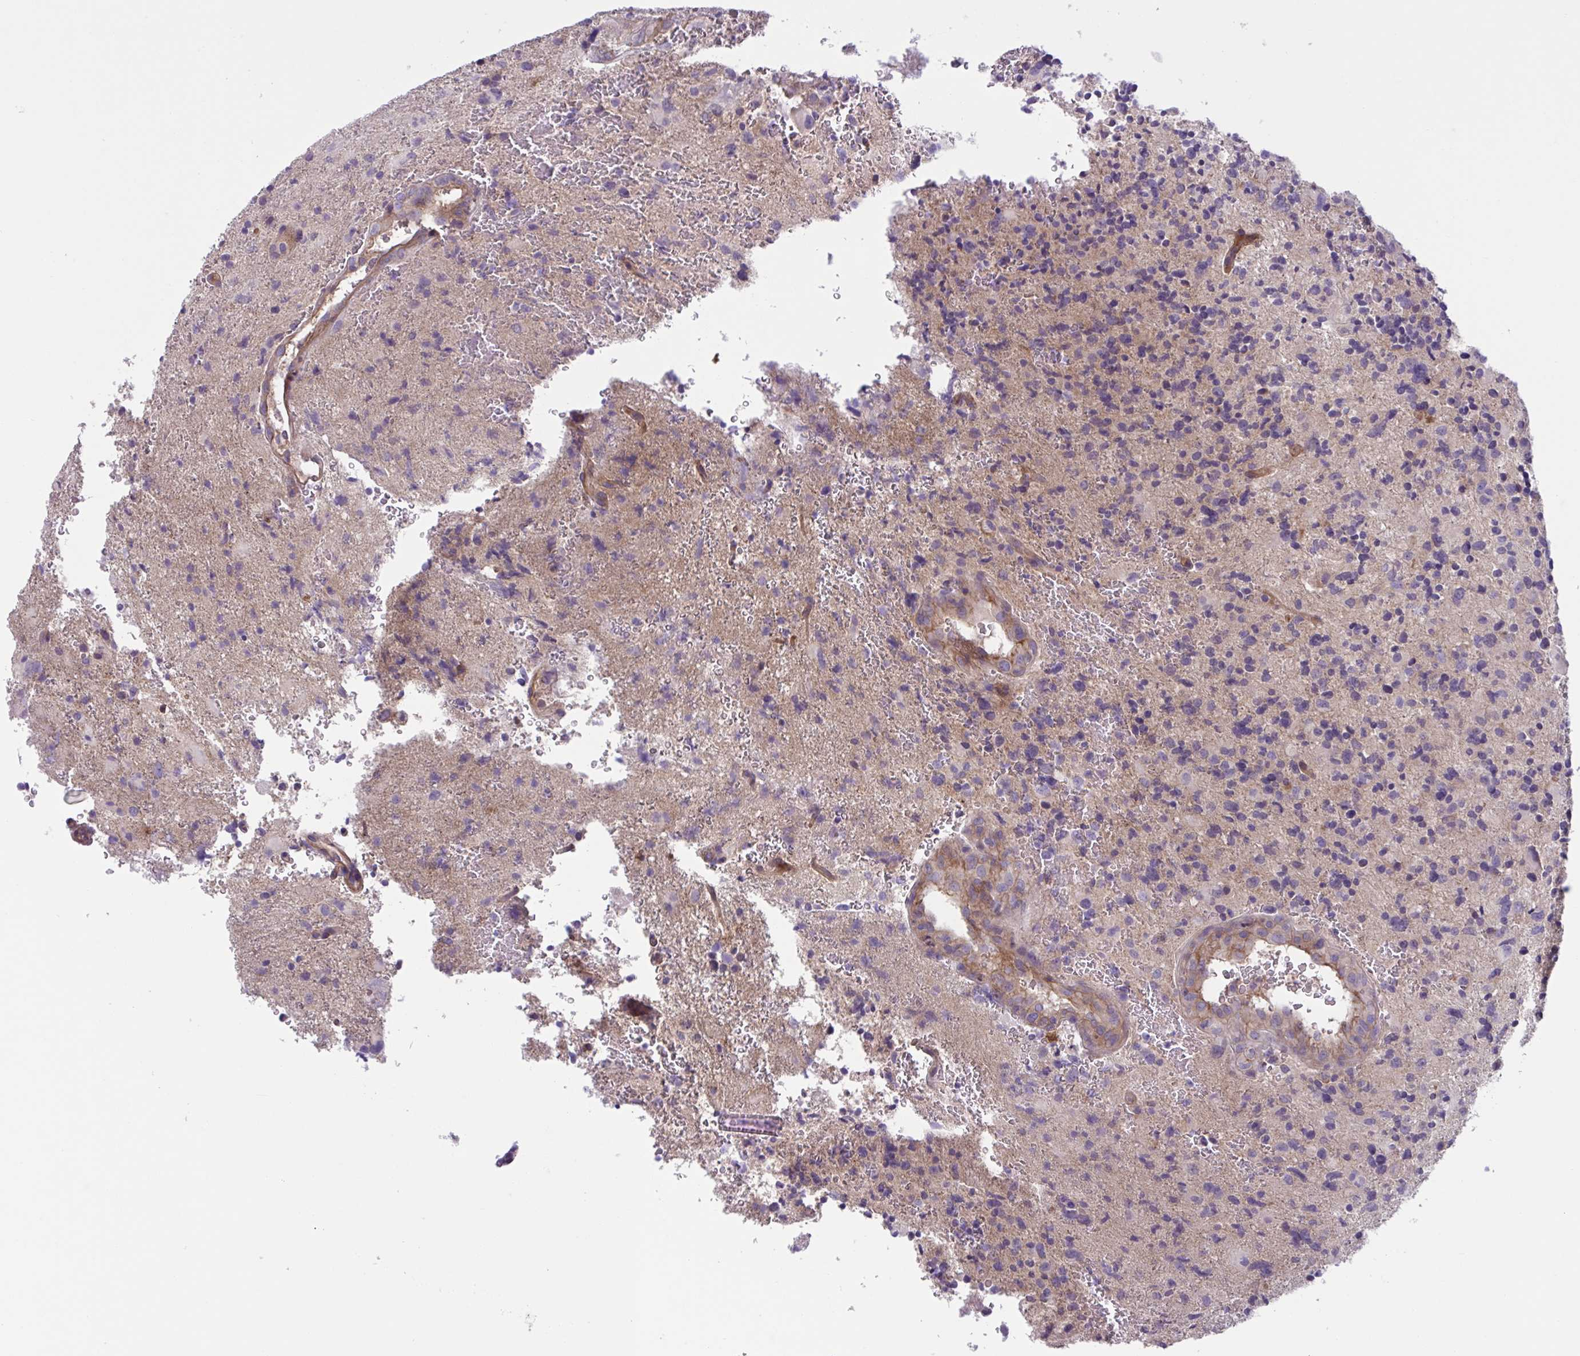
{"staining": {"intensity": "weak", "quantity": "<25%", "location": "cytoplasmic/membranous"}, "tissue": "glioma", "cell_type": "Tumor cells", "image_type": "cancer", "snomed": [{"axis": "morphology", "description": "Glioma, malignant, High grade"}, {"axis": "topography", "description": "Brain"}], "caption": "The immunohistochemistry (IHC) photomicrograph has no significant positivity in tumor cells of high-grade glioma (malignant) tissue.", "gene": "TTC7B", "patient": {"sex": "male", "age": 53}}